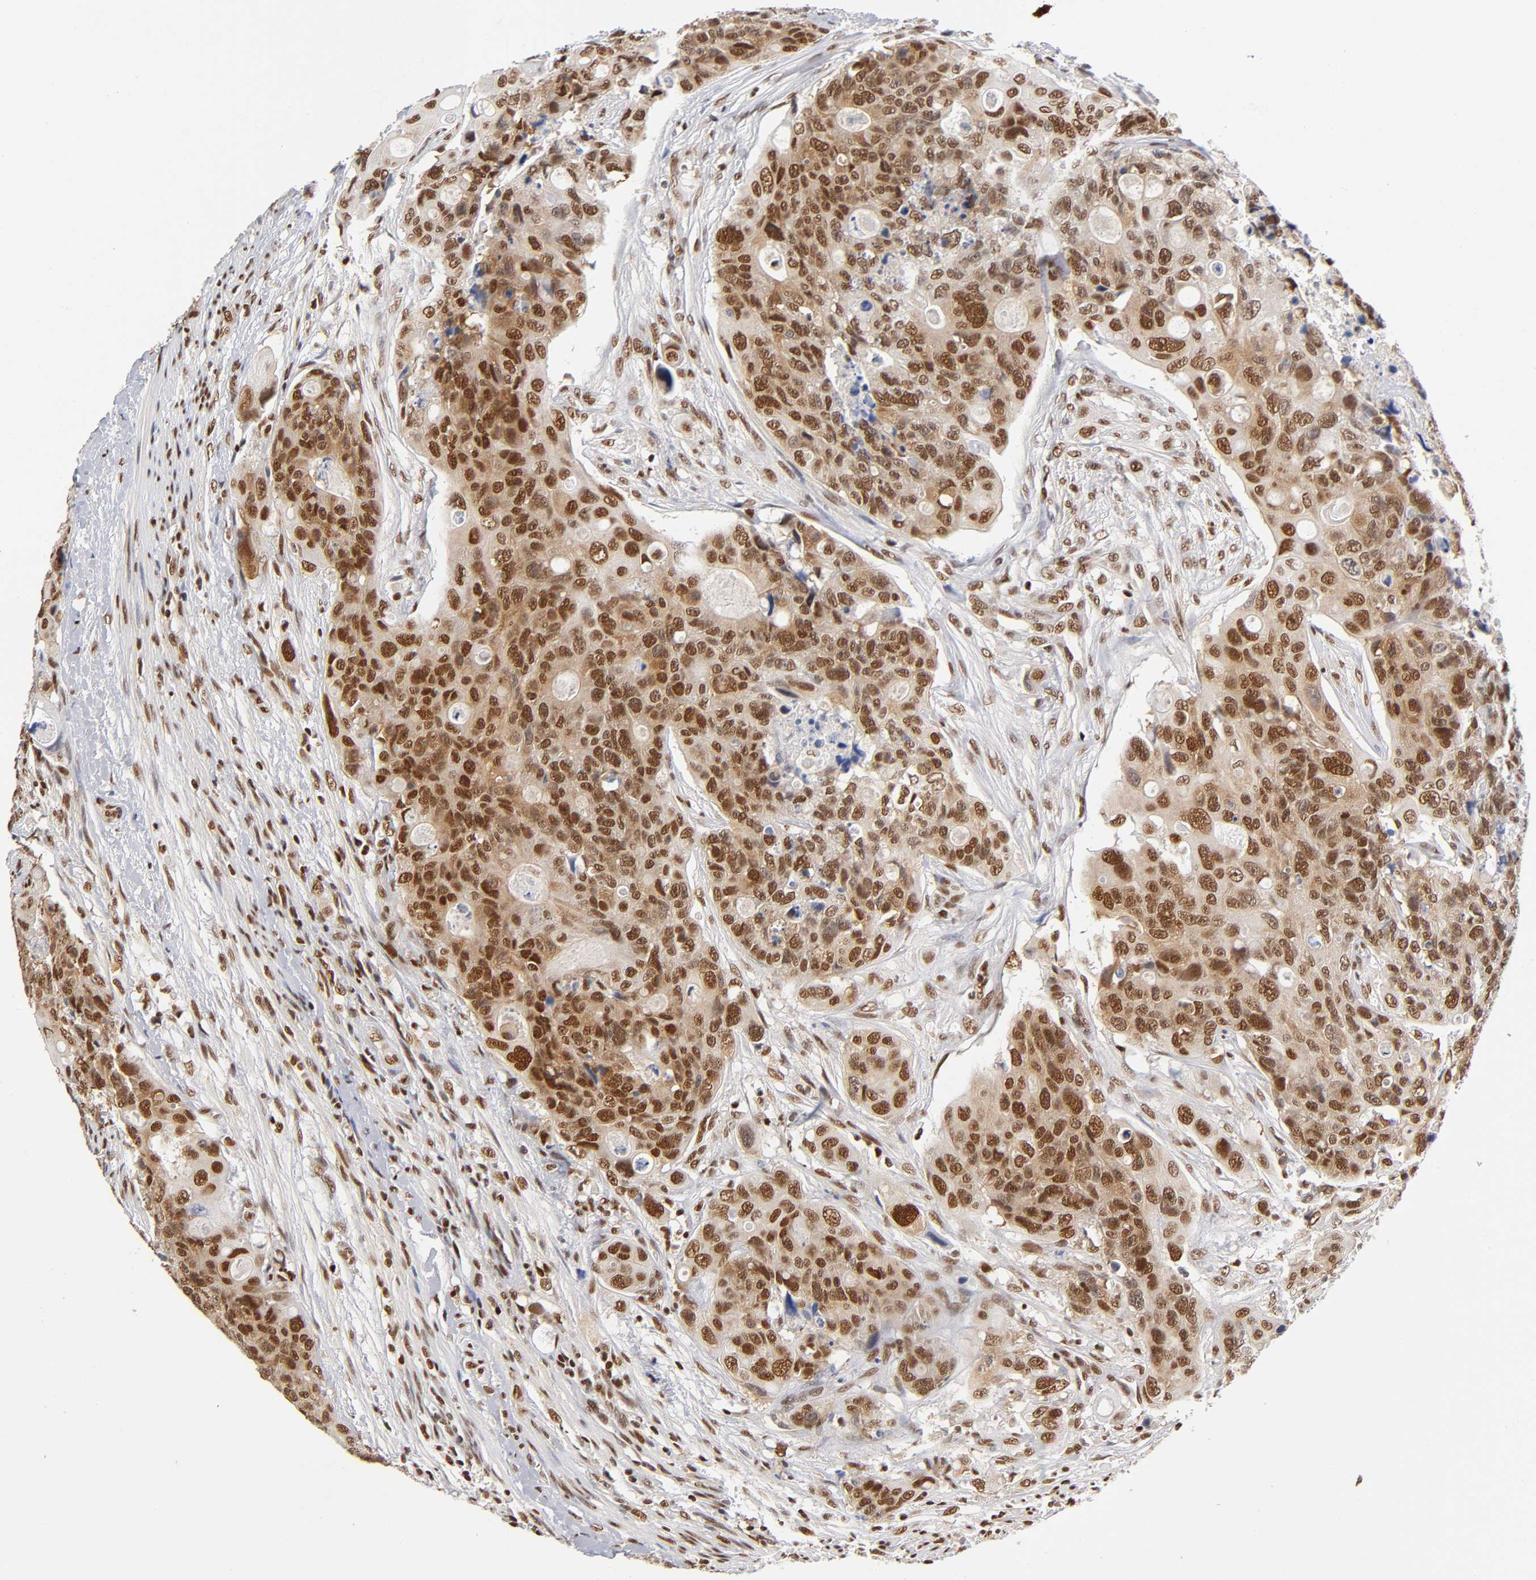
{"staining": {"intensity": "strong", "quantity": ">75%", "location": "nuclear"}, "tissue": "colorectal cancer", "cell_type": "Tumor cells", "image_type": "cancer", "snomed": [{"axis": "morphology", "description": "Adenocarcinoma, NOS"}, {"axis": "topography", "description": "Colon"}], "caption": "Human adenocarcinoma (colorectal) stained with a protein marker demonstrates strong staining in tumor cells.", "gene": "ILKAP", "patient": {"sex": "female", "age": 57}}